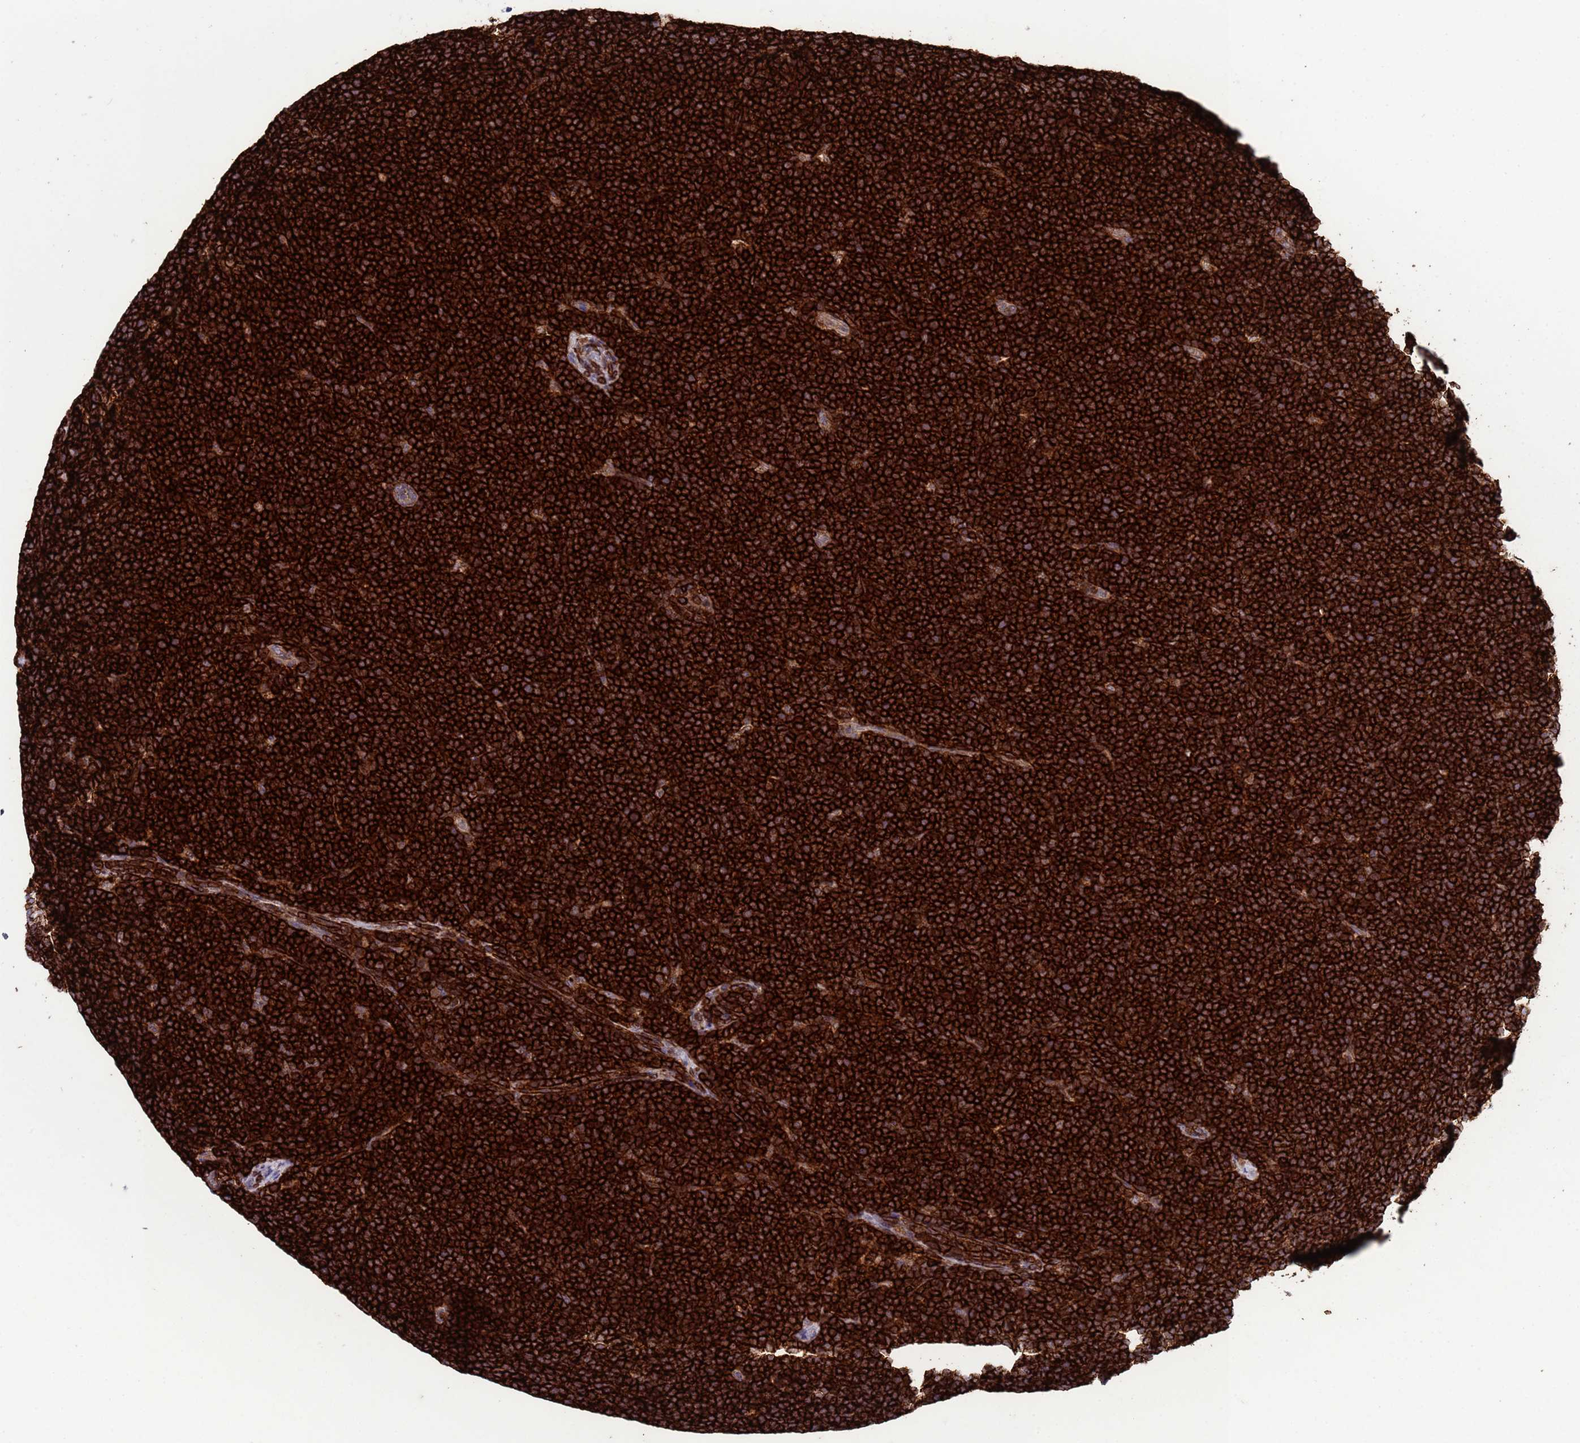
{"staining": {"intensity": "strong", "quantity": ">75%", "location": "cytoplasmic/membranous"}, "tissue": "lymphoma", "cell_type": "Tumor cells", "image_type": "cancer", "snomed": [{"axis": "morphology", "description": "Malignant lymphoma, non-Hodgkin's type, High grade"}, {"axis": "topography", "description": "Lymph node"}], "caption": "Immunohistochemistry of human lymphoma displays high levels of strong cytoplasmic/membranous expression in about >75% of tumor cells.", "gene": "ACAD8", "patient": {"sex": "male", "age": 13}}